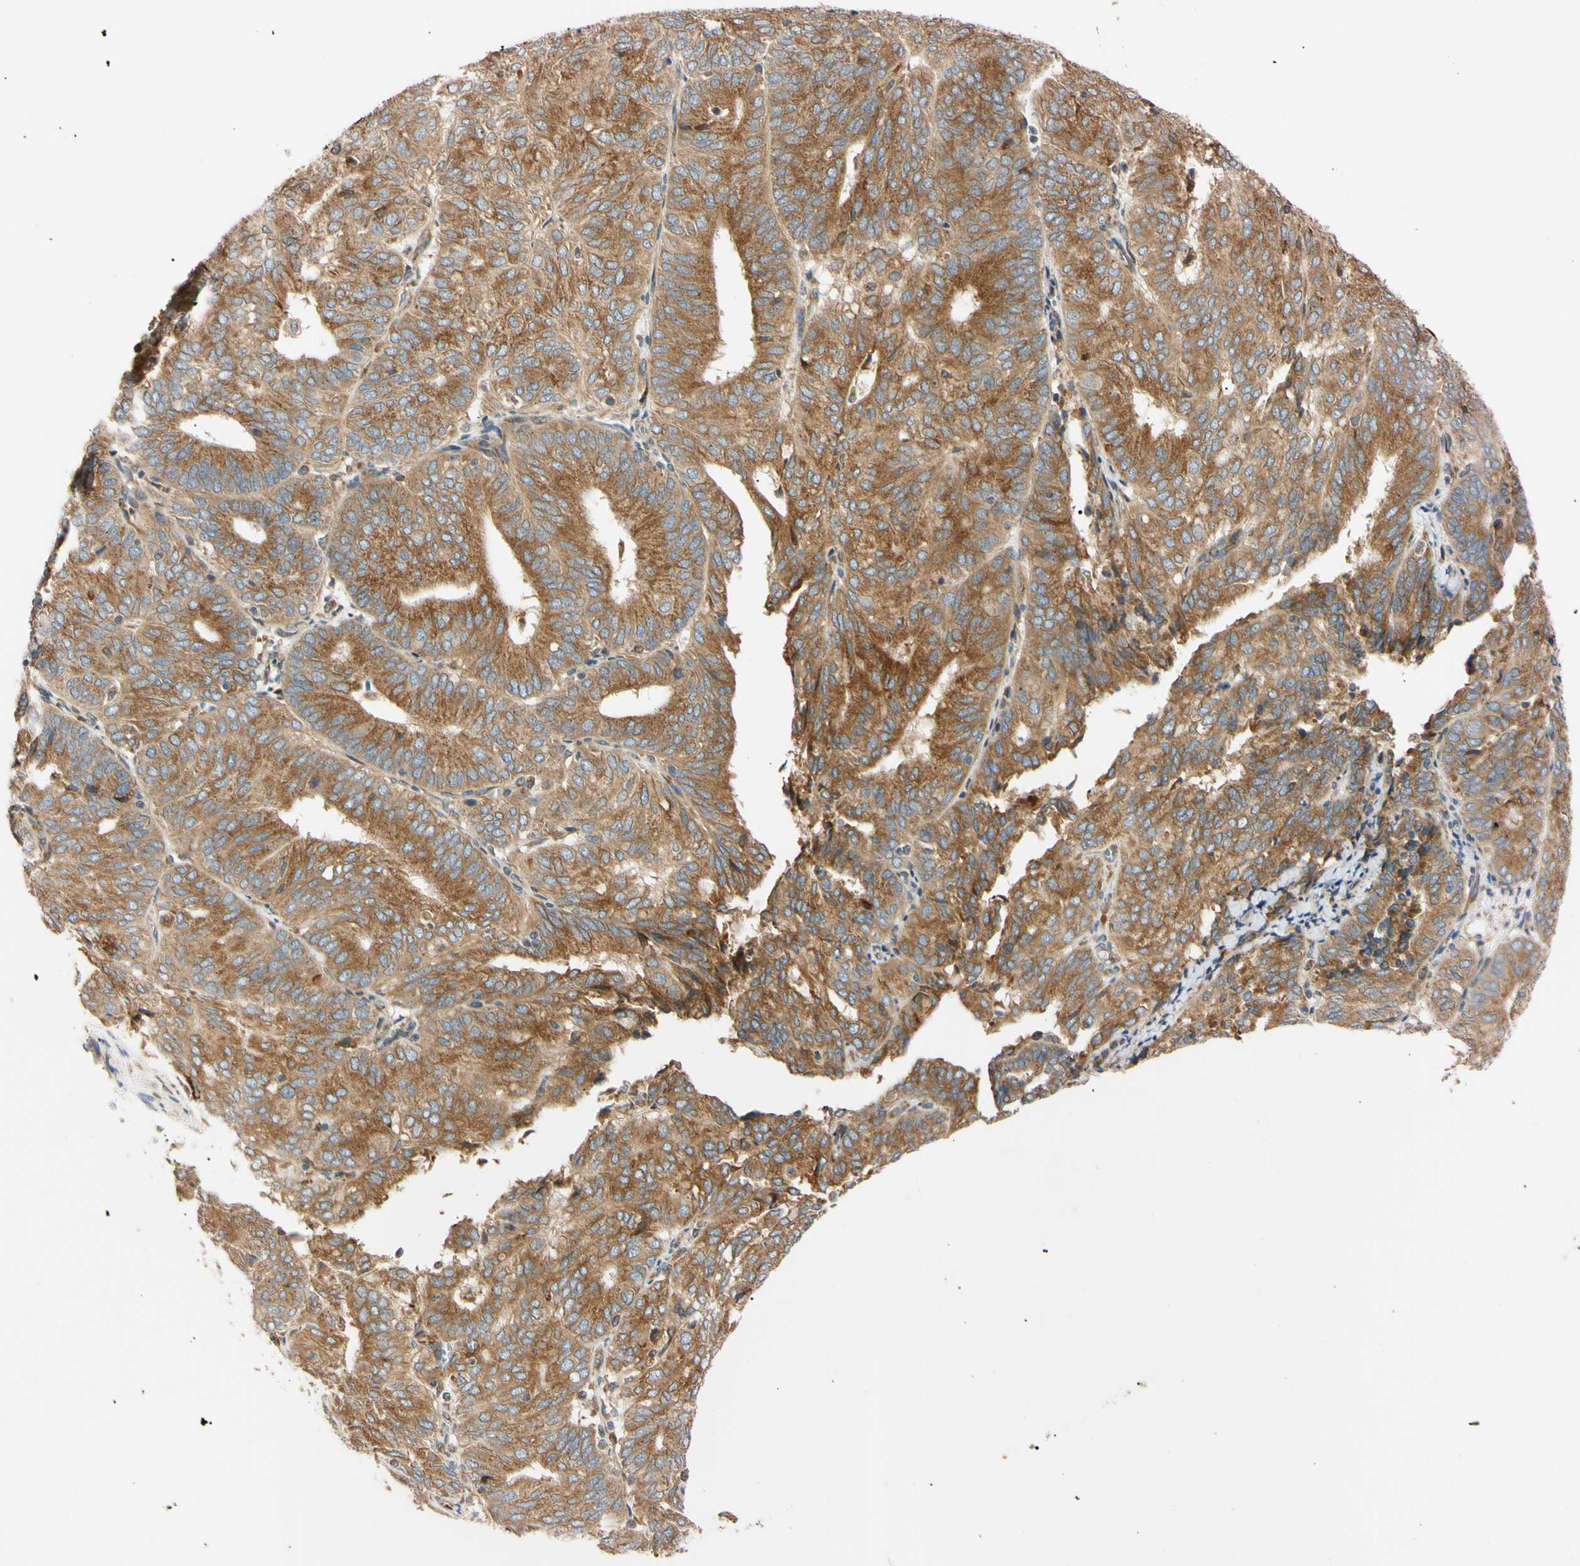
{"staining": {"intensity": "moderate", "quantity": ">75%", "location": "cytoplasmic/membranous"}, "tissue": "endometrial cancer", "cell_type": "Tumor cells", "image_type": "cancer", "snomed": [{"axis": "morphology", "description": "Adenocarcinoma, NOS"}, {"axis": "topography", "description": "Uterus"}], "caption": "Endometrial cancer stained for a protein demonstrates moderate cytoplasmic/membranous positivity in tumor cells. Using DAB (brown) and hematoxylin (blue) stains, captured at high magnification using brightfield microscopy.", "gene": "IER3IP1", "patient": {"sex": "female", "age": 60}}